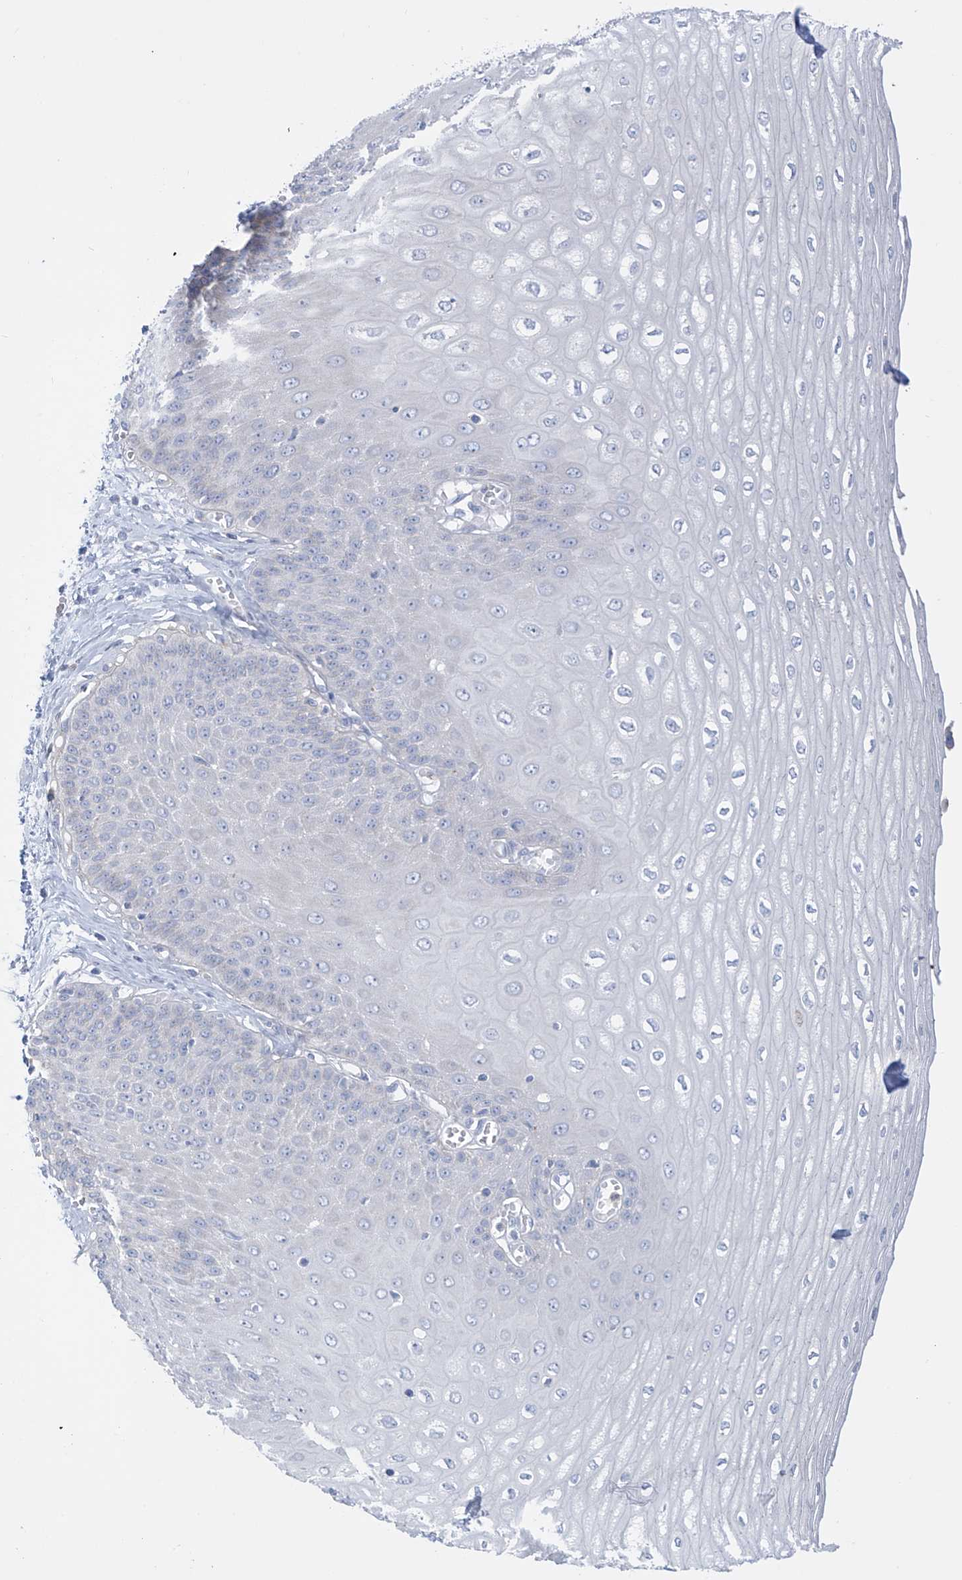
{"staining": {"intensity": "negative", "quantity": "none", "location": "none"}, "tissue": "esophagus", "cell_type": "Squamous epithelial cells", "image_type": "normal", "snomed": [{"axis": "morphology", "description": "Normal tissue, NOS"}, {"axis": "topography", "description": "Esophagus"}], "caption": "IHC image of benign esophagus: human esophagus stained with DAB reveals no significant protein expression in squamous epithelial cells. (Immunohistochemistry (ihc), brightfield microscopy, high magnification).", "gene": "FABP2", "patient": {"sex": "male", "age": 60}}